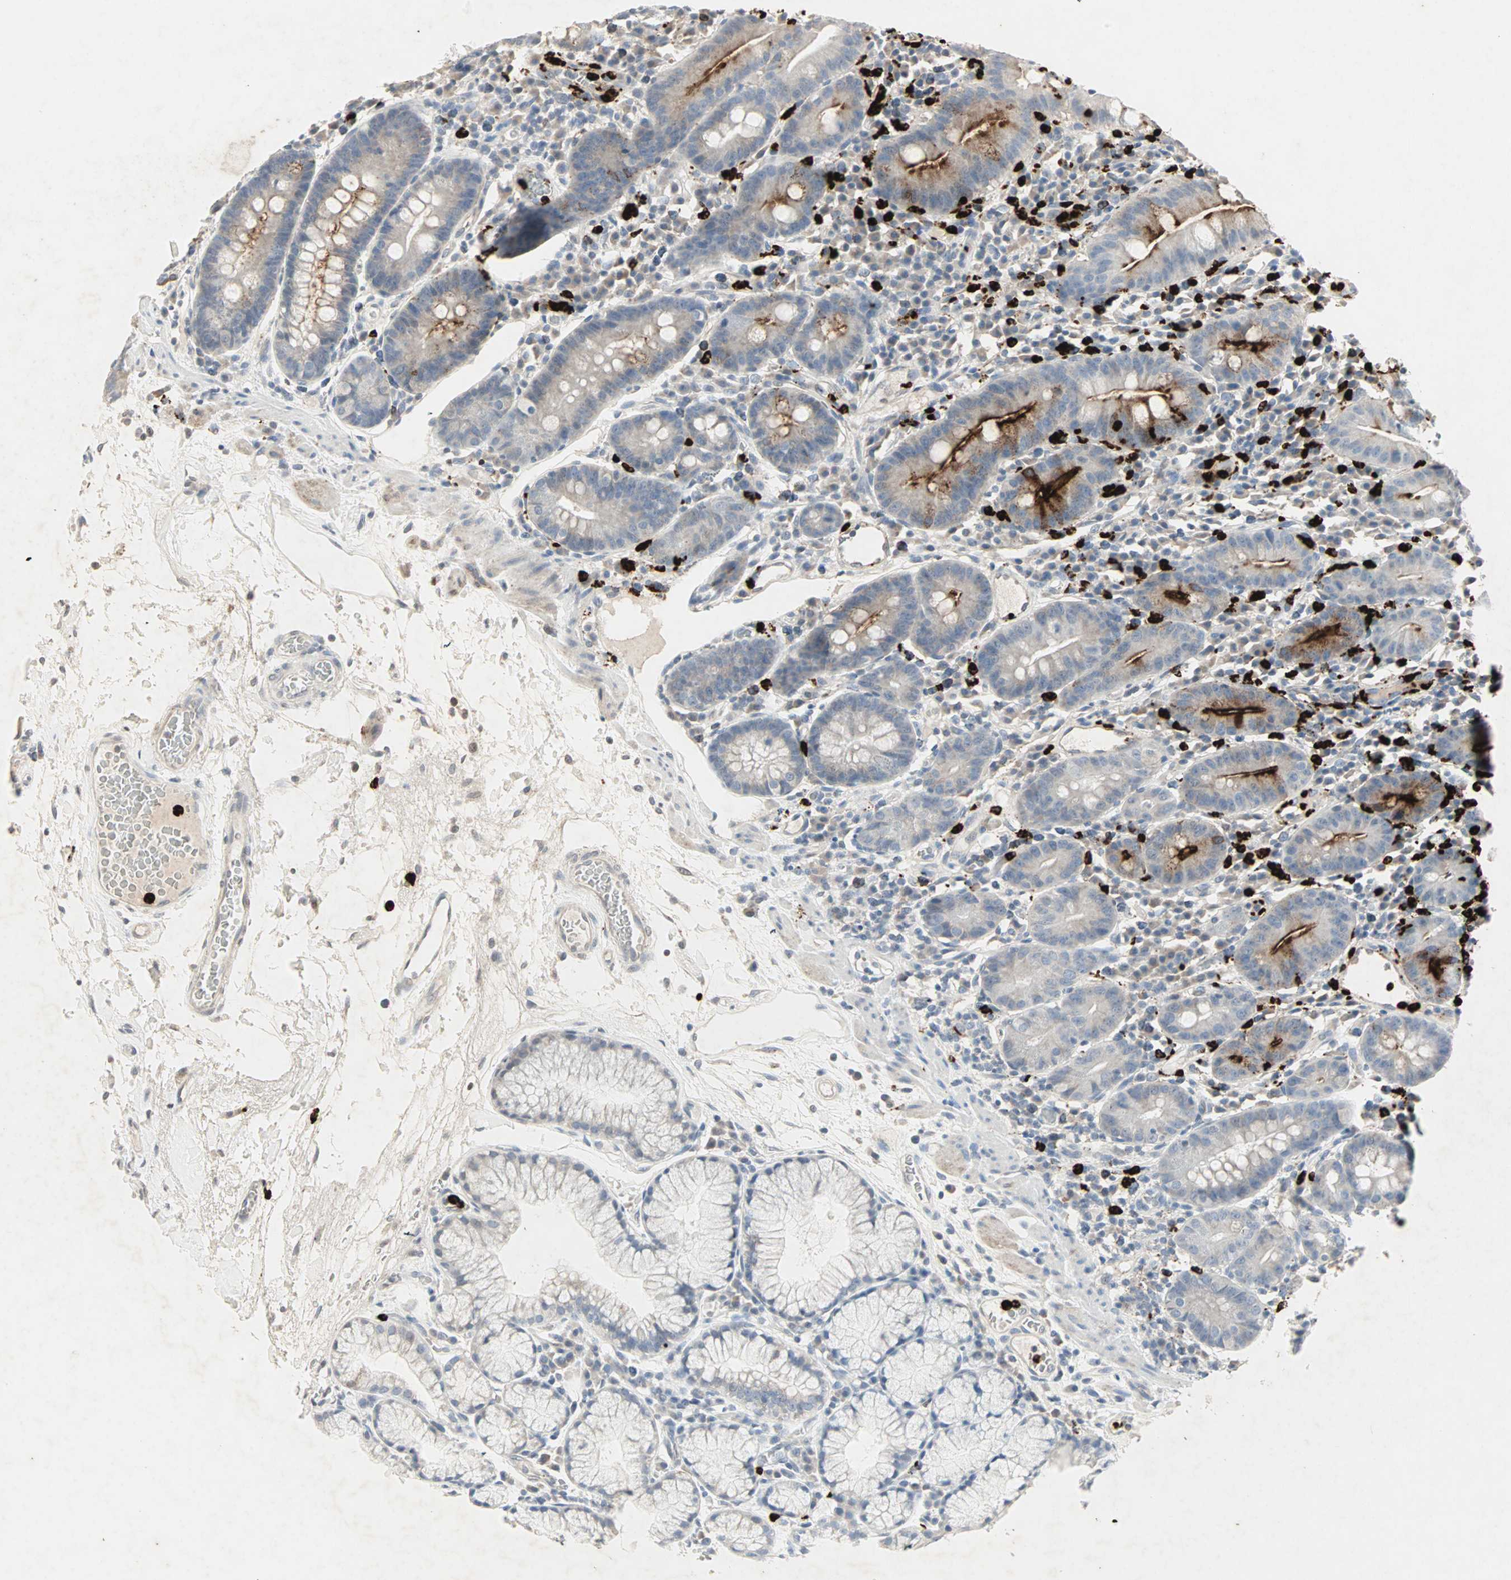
{"staining": {"intensity": "strong", "quantity": "<25%", "location": "cytoplasmic/membranous"}, "tissue": "duodenum", "cell_type": "Glandular cells", "image_type": "normal", "snomed": [{"axis": "morphology", "description": "Normal tissue, NOS"}, {"axis": "topography", "description": "Duodenum"}], "caption": "Strong cytoplasmic/membranous expression for a protein is seen in about <25% of glandular cells of unremarkable duodenum using immunohistochemistry.", "gene": "CEACAM6", "patient": {"sex": "male", "age": 50}}